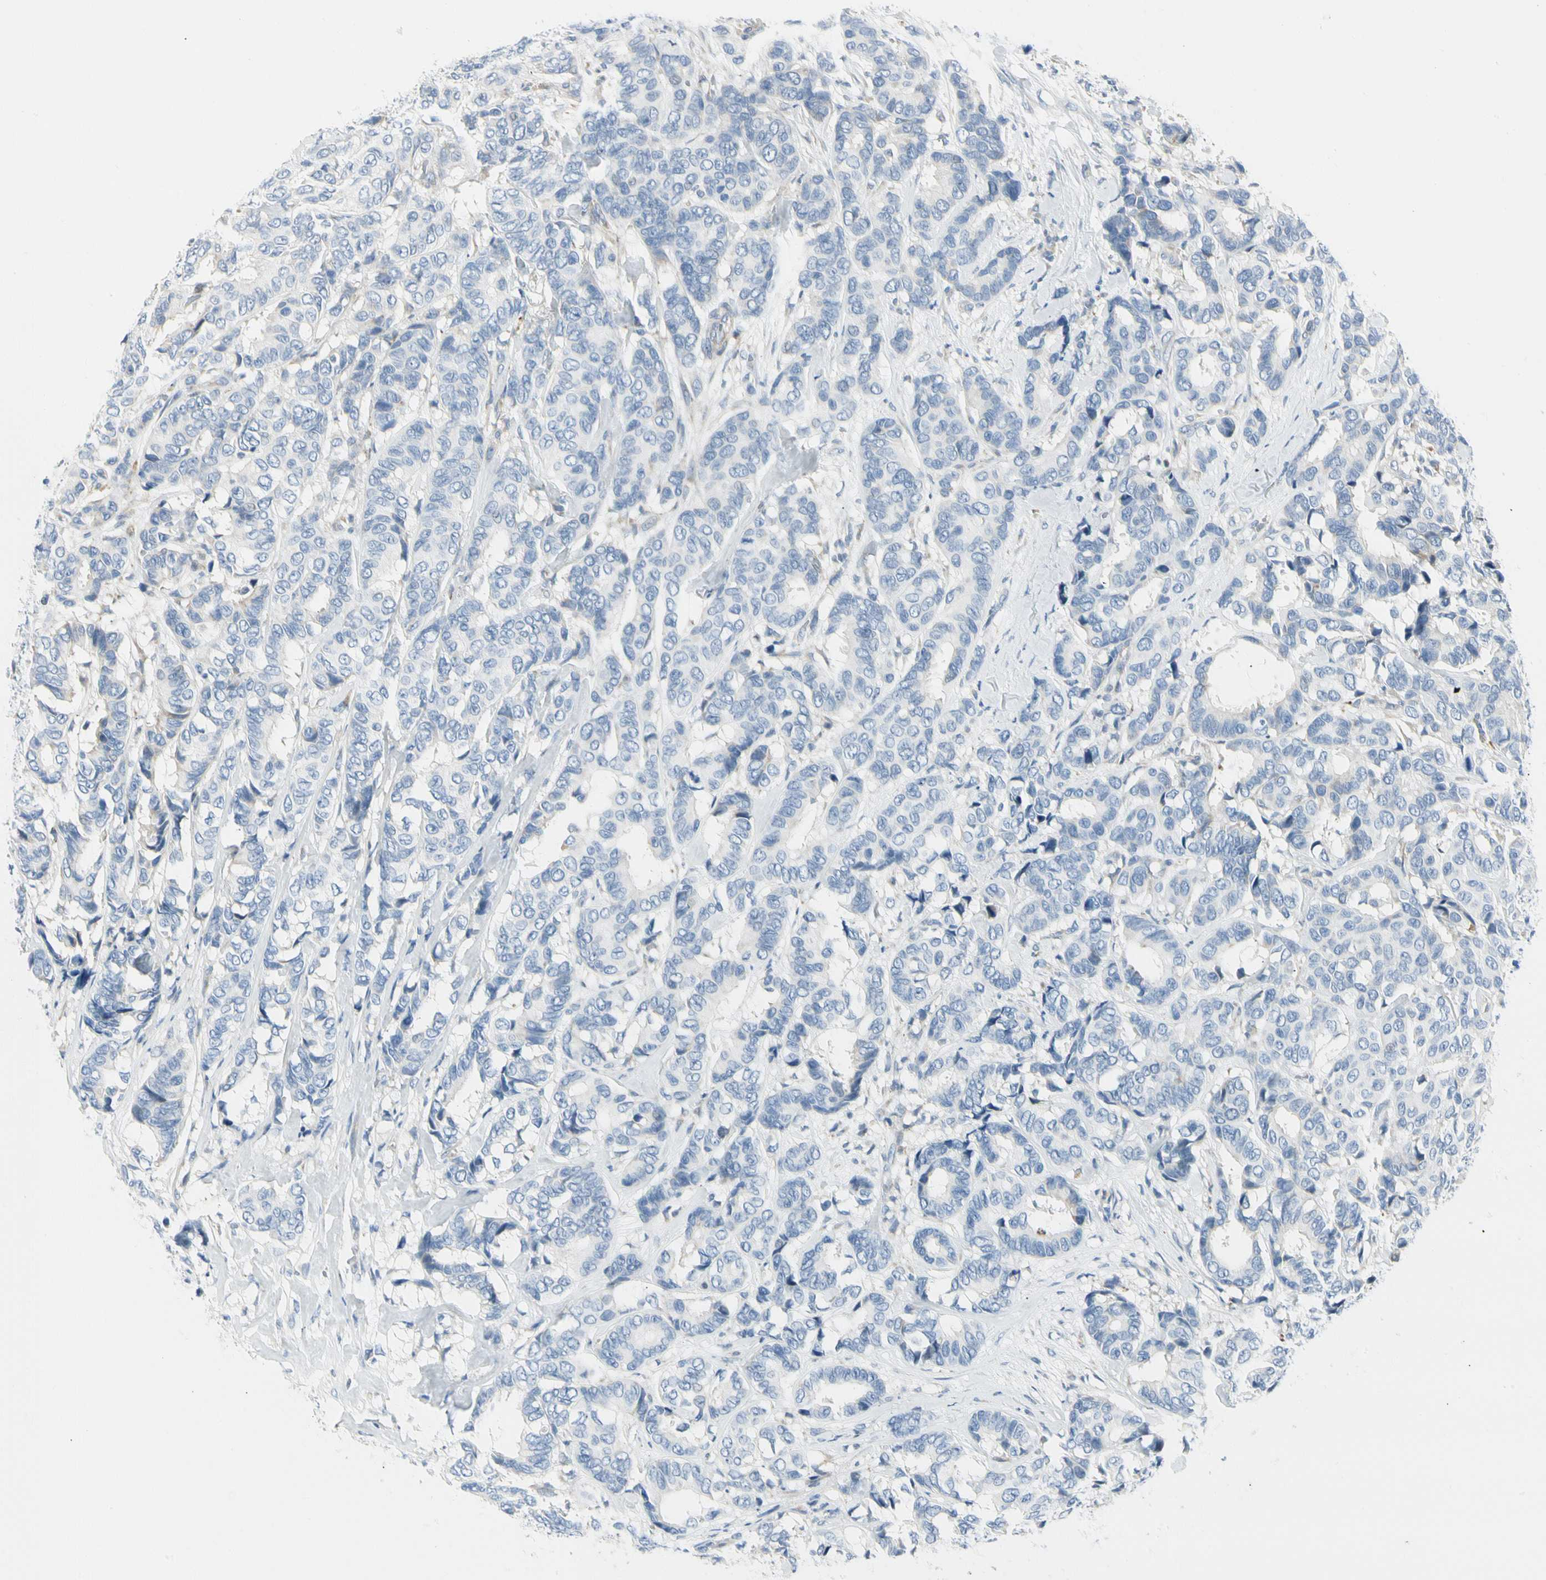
{"staining": {"intensity": "negative", "quantity": "none", "location": "none"}, "tissue": "breast cancer", "cell_type": "Tumor cells", "image_type": "cancer", "snomed": [{"axis": "morphology", "description": "Duct carcinoma"}, {"axis": "topography", "description": "Breast"}], "caption": "Immunohistochemistry (IHC) photomicrograph of breast cancer stained for a protein (brown), which shows no staining in tumor cells.", "gene": "TNFSF11", "patient": {"sex": "female", "age": 87}}